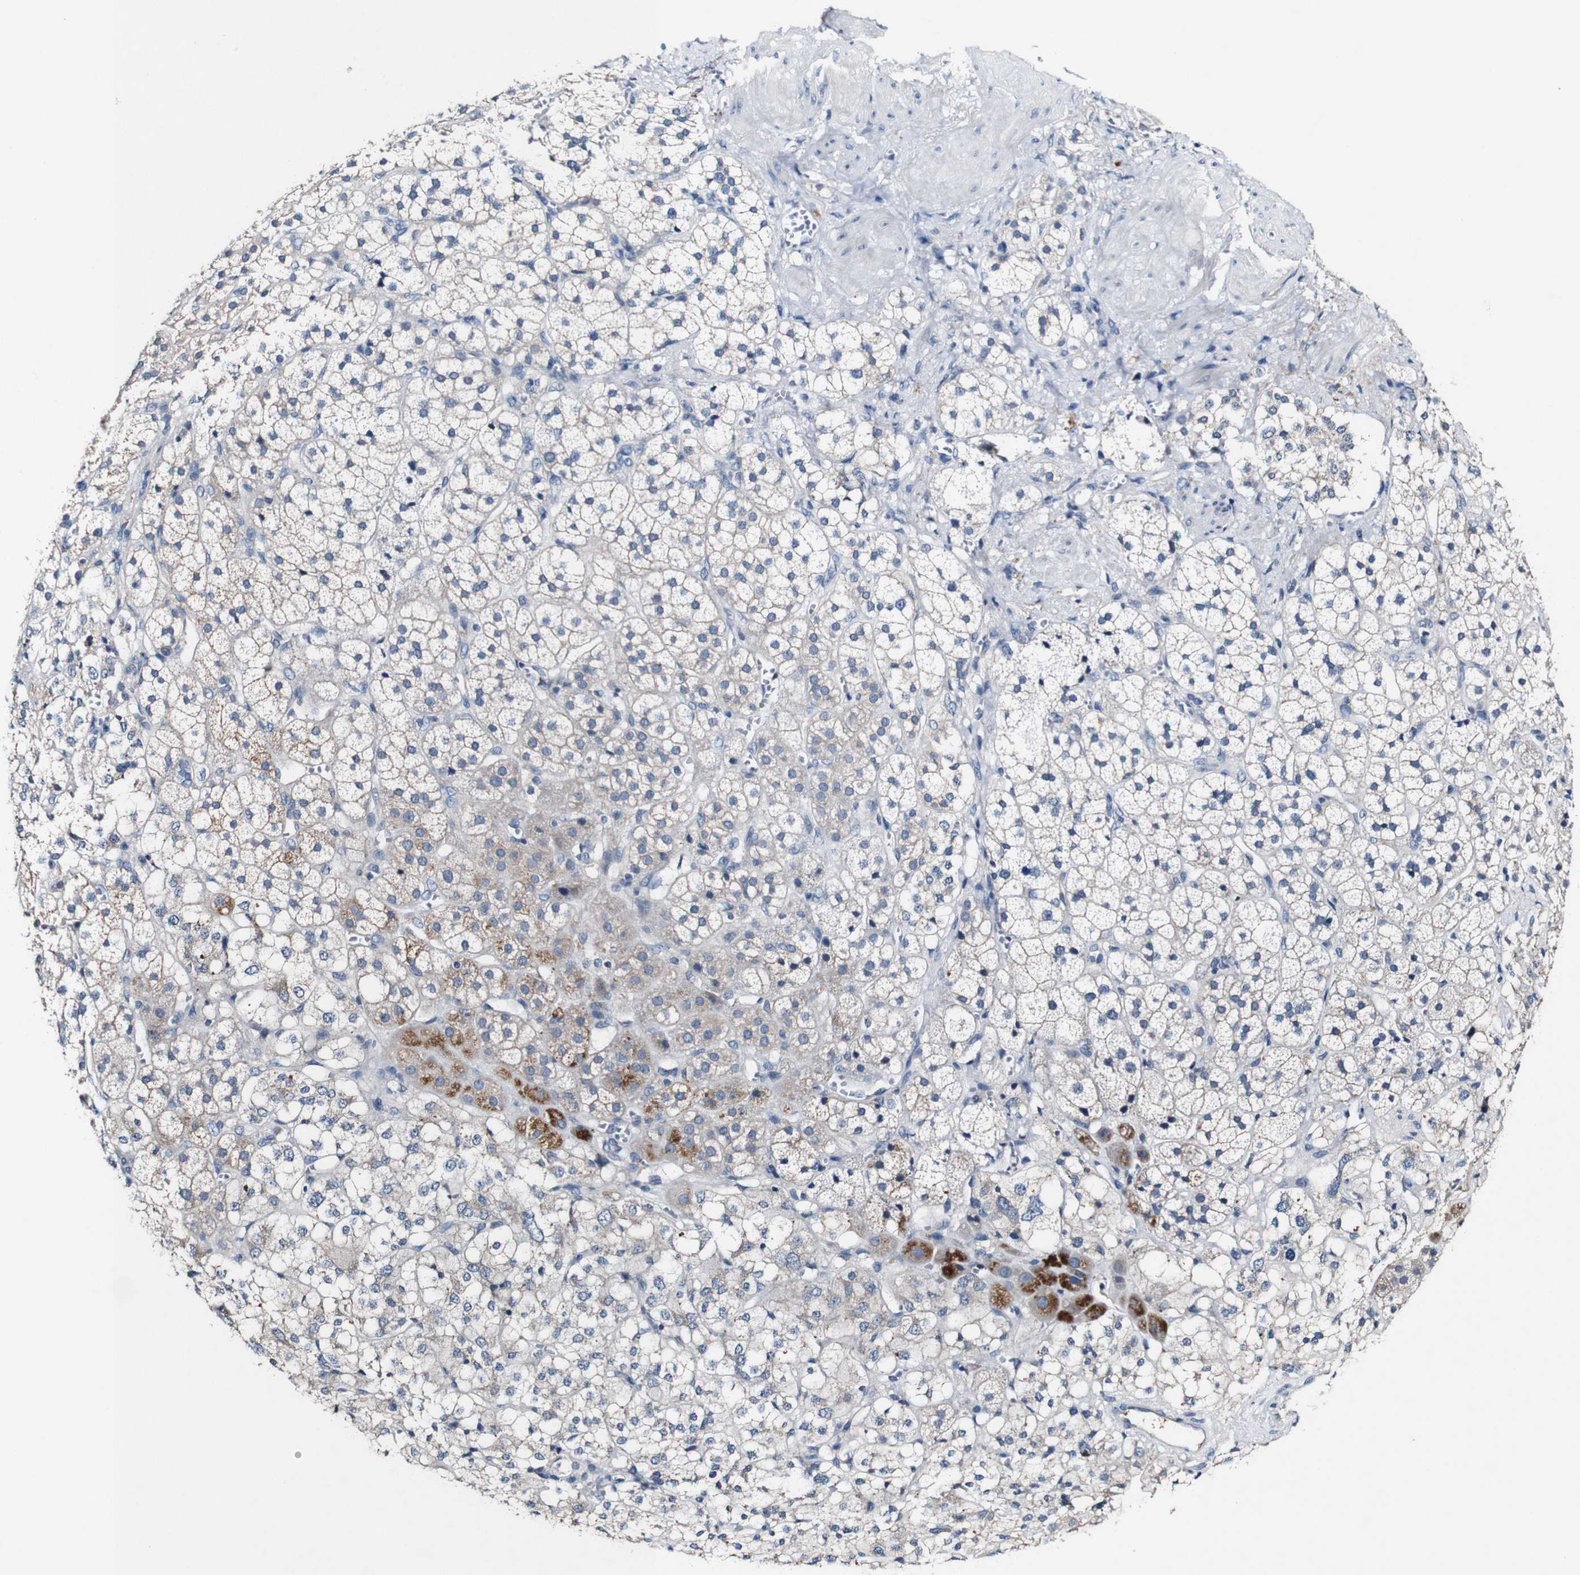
{"staining": {"intensity": "weak", "quantity": "<25%", "location": "cytoplasmic/membranous"}, "tissue": "adrenal gland", "cell_type": "Glandular cells", "image_type": "normal", "snomed": [{"axis": "morphology", "description": "Normal tissue, NOS"}, {"axis": "topography", "description": "Adrenal gland"}], "caption": "Immunohistochemical staining of normal human adrenal gland displays no significant expression in glandular cells. (DAB (3,3'-diaminobenzidine) immunohistochemistry with hematoxylin counter stain).", "gene": "GRAMD1A", "patient": {"sex": "male", "age": 56}}